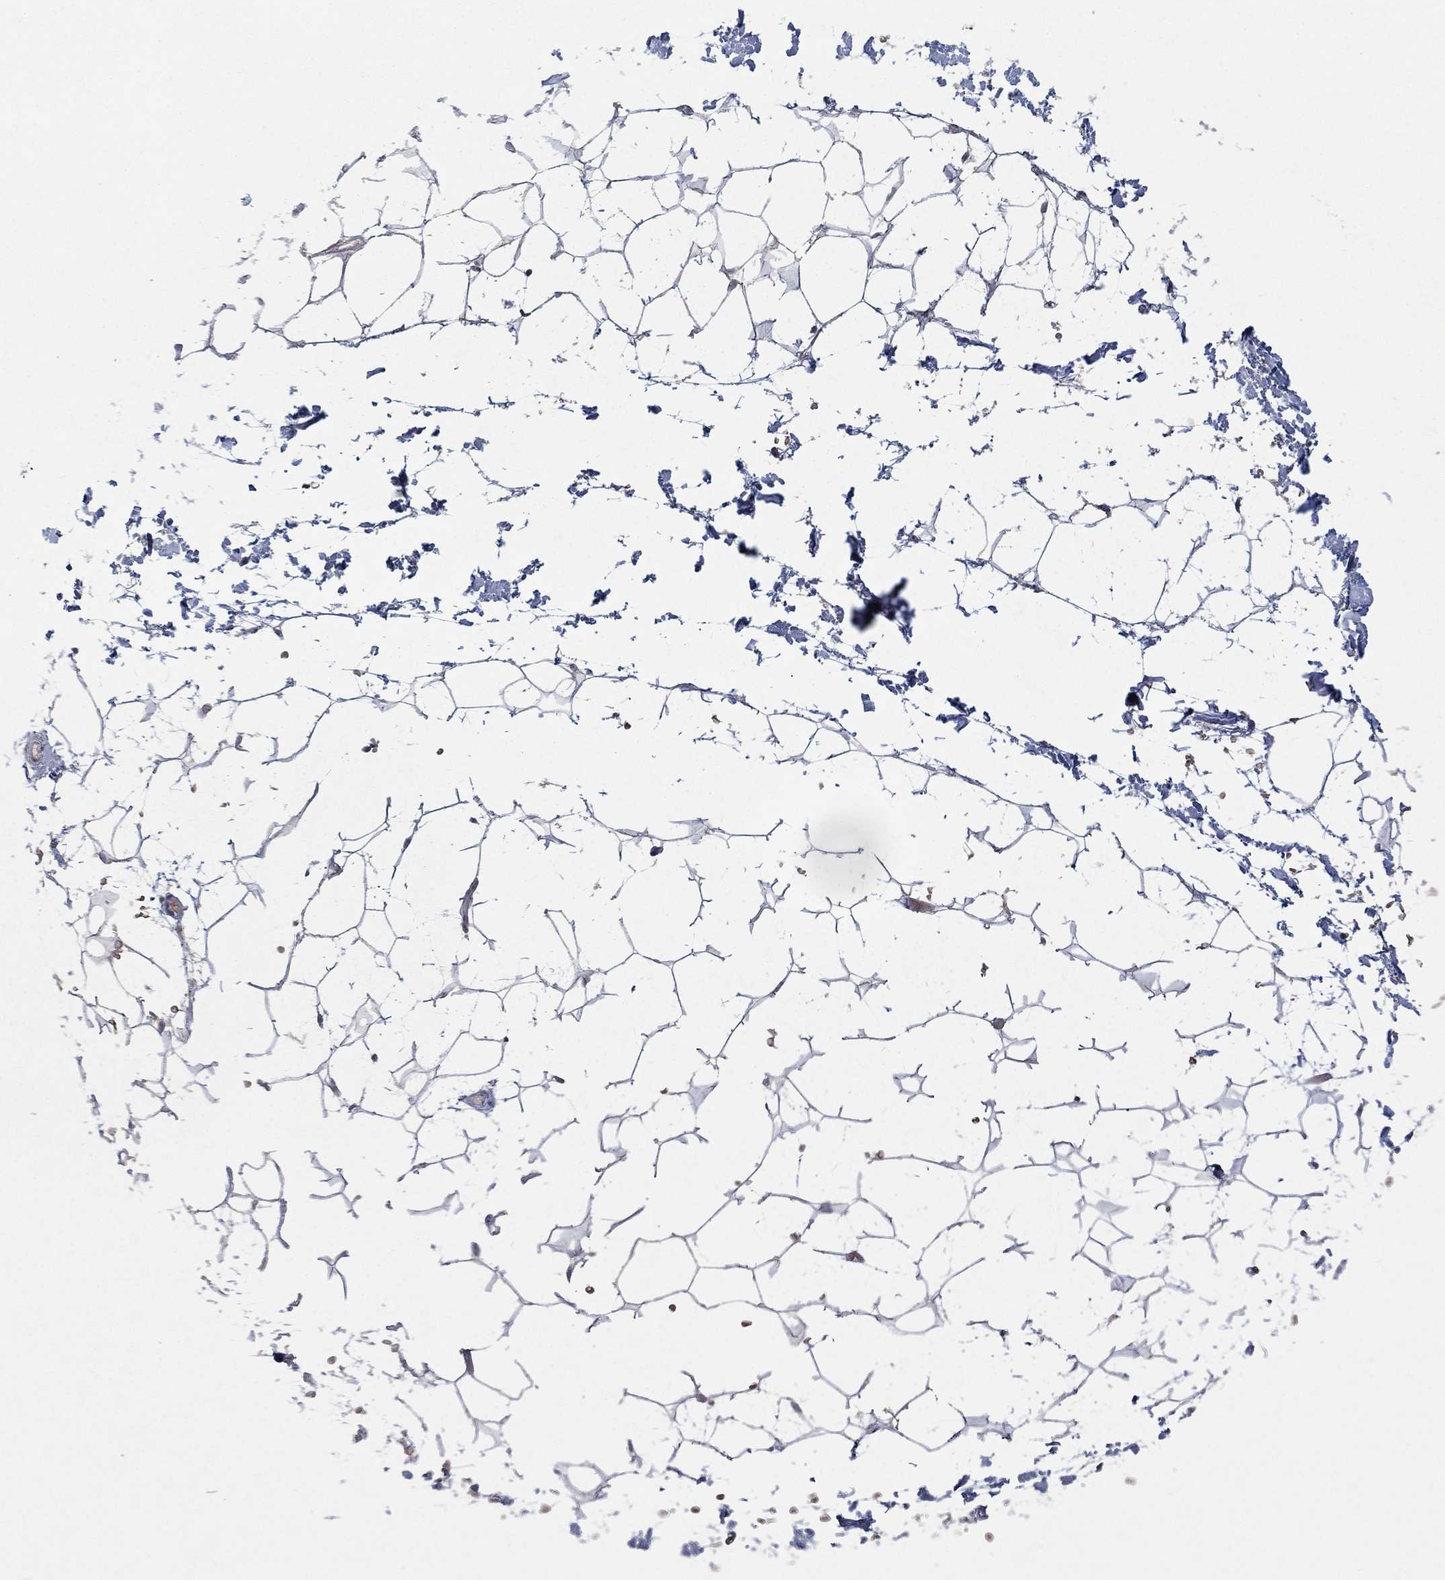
{"staining": {"intensity": "negative", "quantity": "none", "location": "none"}, "tissue": "adipose tissue", "cell_type": "Adipocytes", "image_type": "normal", "snomed": [{"axis": "morphology", "description": "Normal tissue, NOS"}, {"axis": "topography", "description": "Skin"}, {"axis": "topography", "description": "Peripheral nerve tissue"}], "caption": "High magnification brightfield microscopy of unremarkable adipose tissue stained with DAB (brown) and counterstained with hematoxylin (blue): adipocytes show no significant staining.", "gene": "IL4", "patient": {"sex": "female", "age": 56}}